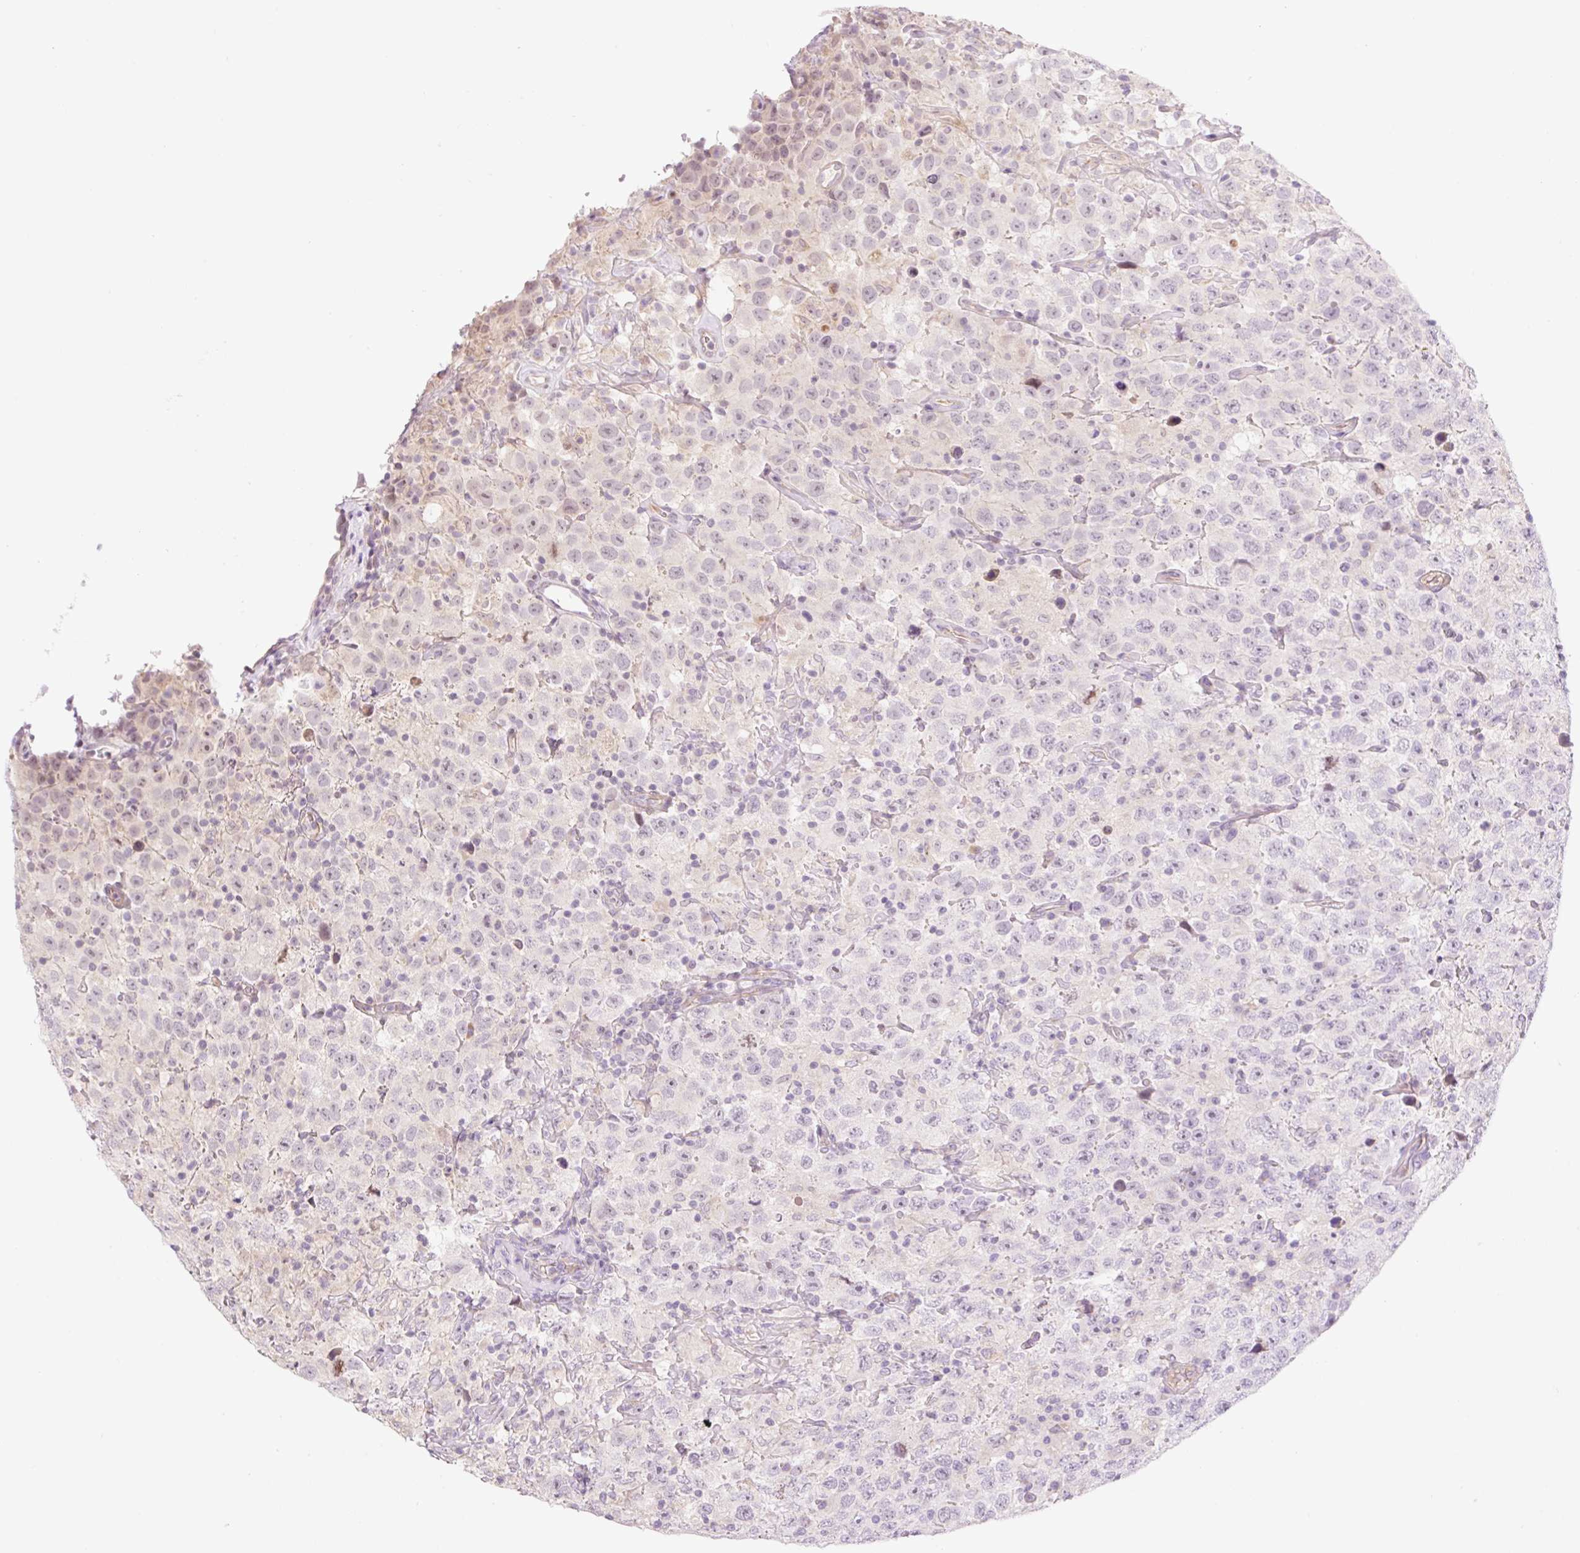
{"staining": {"intensity": "negative", "quantity": "none", "location": "none"}, "tissue": "testis cancer", "cell_type": "Tumor cells", "image_type": "cancer", "snomed": [{"axis": "morphology", "description": "Seminoma, NOS"}, {"axis": "topography", "description": "Testis"}], "caption": "A high-resolution photomicrograph shows IHC staining of testis cancer, which shows no significant positivity in tumor cells.", "gene": "ZNF394", "patient": {"sex": "male", "age": 41}}